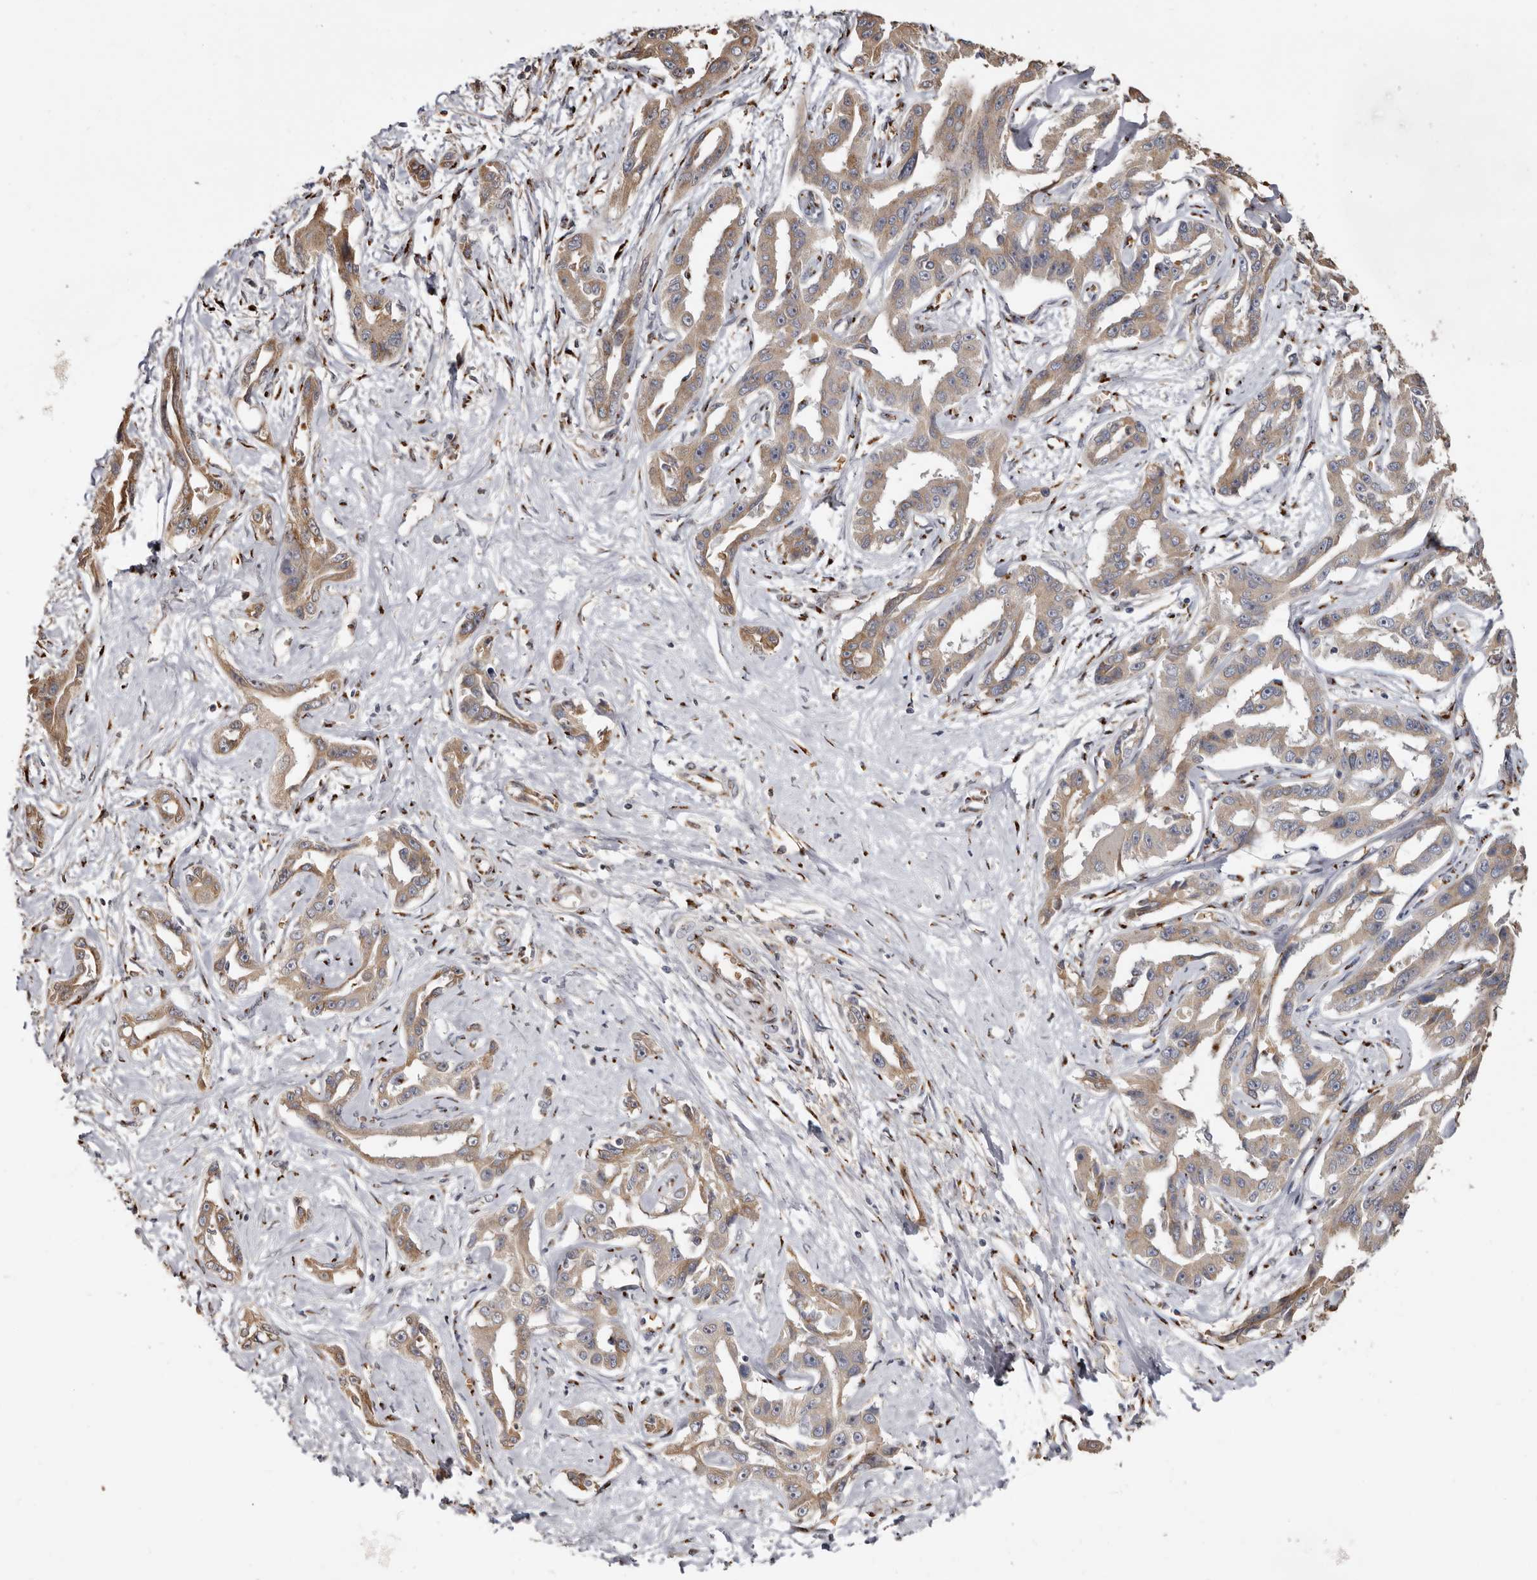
{"staining": {"intensity": "weak", "quantity": ">75%", "location": "cytoplasmic/membranous"}, "tissue": "liver cancer", "cell_type": "Tumor cells", "image_type": "cancer", "snomed": [{"axis": "morphology", "description": "Cholangiocarcinoma"}, {"axis": "topography", "description": "Liver"}], "caption": "Cholangiocarcinoma (liver) stained with a brown dye exhibits weak cytoplasmic/membranous positive expression in about >75% of tumor cells.", "gene": "ENTREP1", "patient": {"sex": "male", "age": 59}}